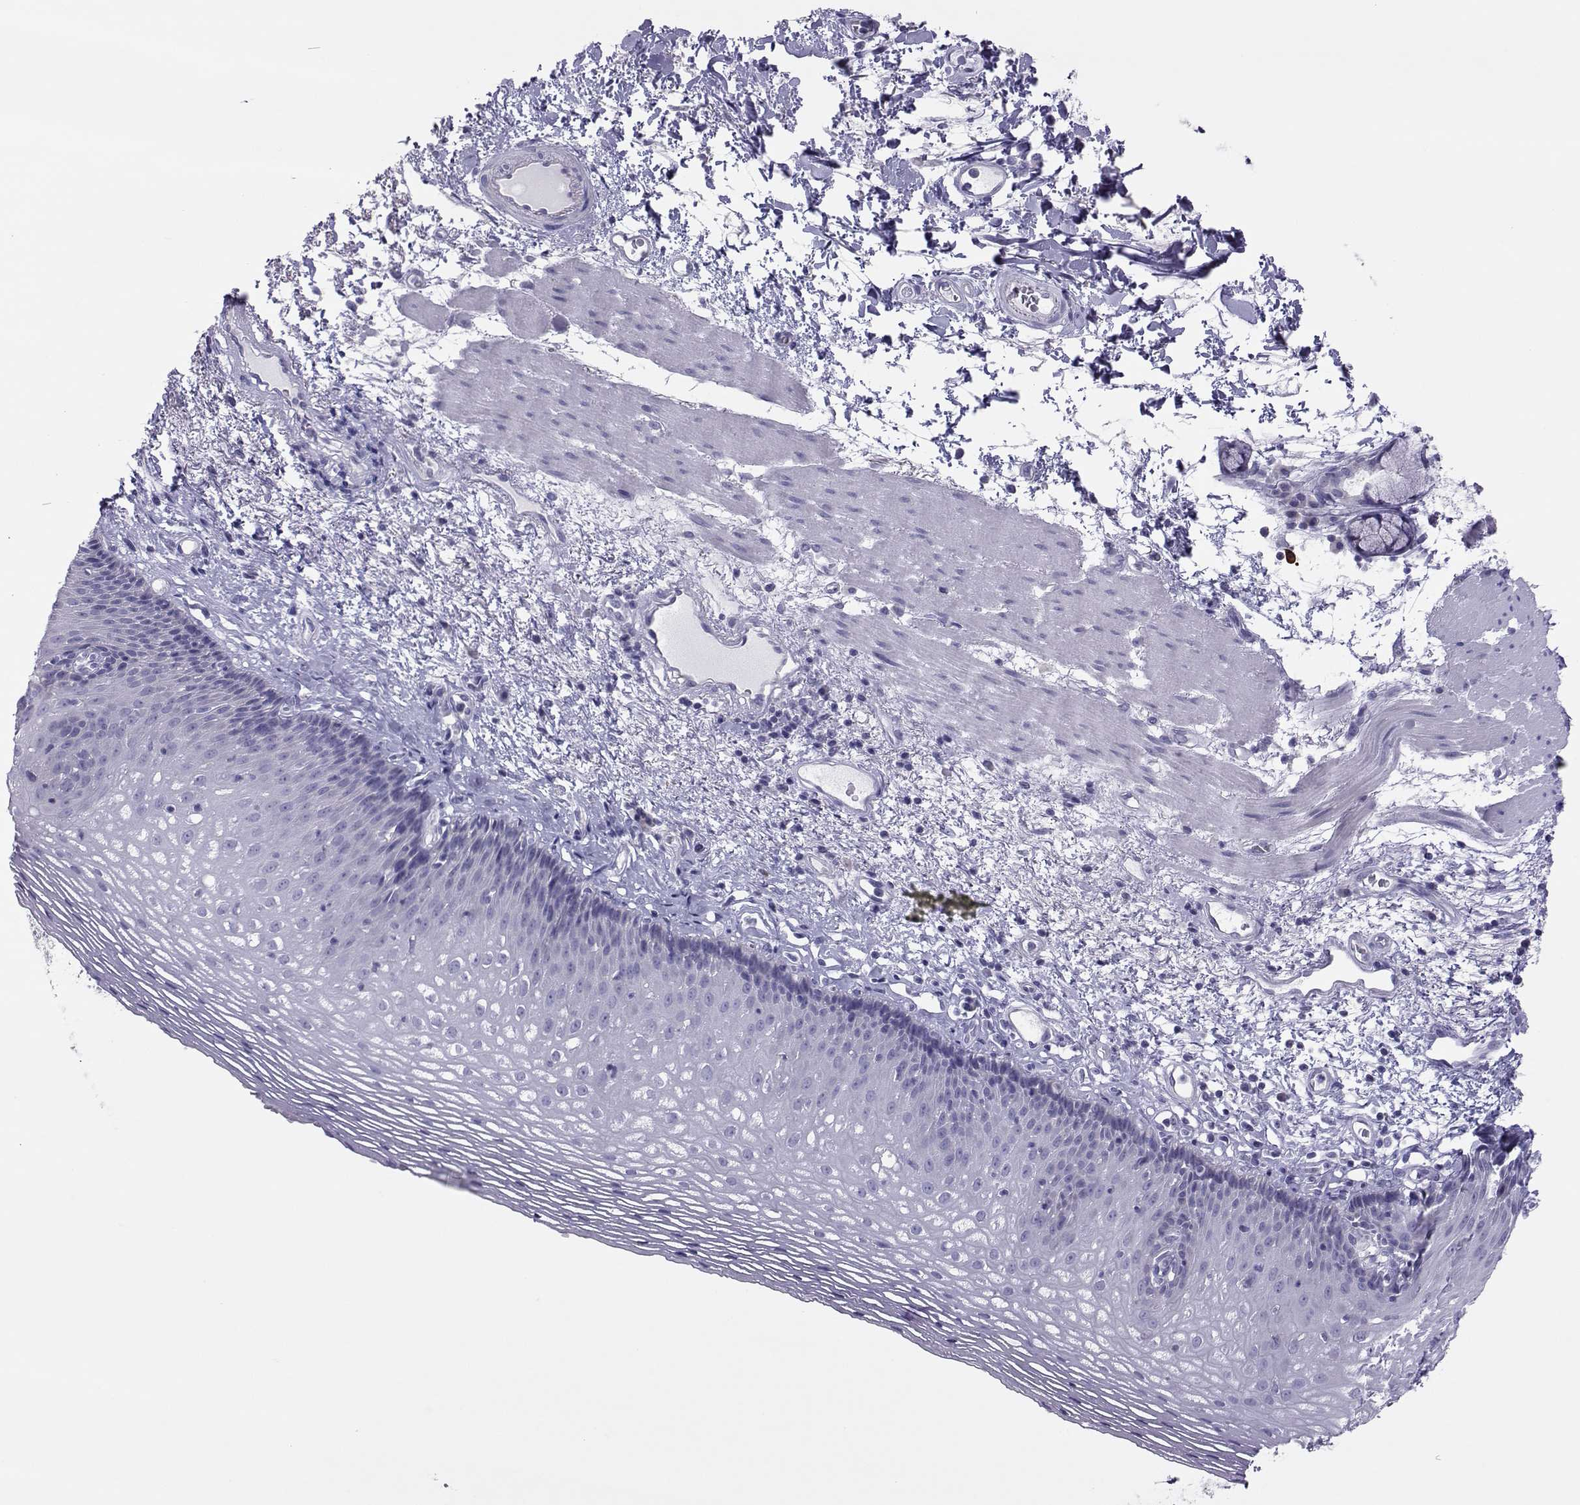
{"staining": {"intensity": "negative", "quantity": "none", "location": "none"}, "tissue": "esophagus", "cell_type": "Squamous epithelial cells", "image_type": "normal", "snomed": [{"axis": "morphology", "description": "Normal tissue, NOS"}, {"axis": "topography", "description": "Esophagus"}], "caption": "IHC of benign esophagus exhibits no expression in squamous epithelial cells.", "gene": "TRPM7", "patient": {"sex": "male", "age": 76}}